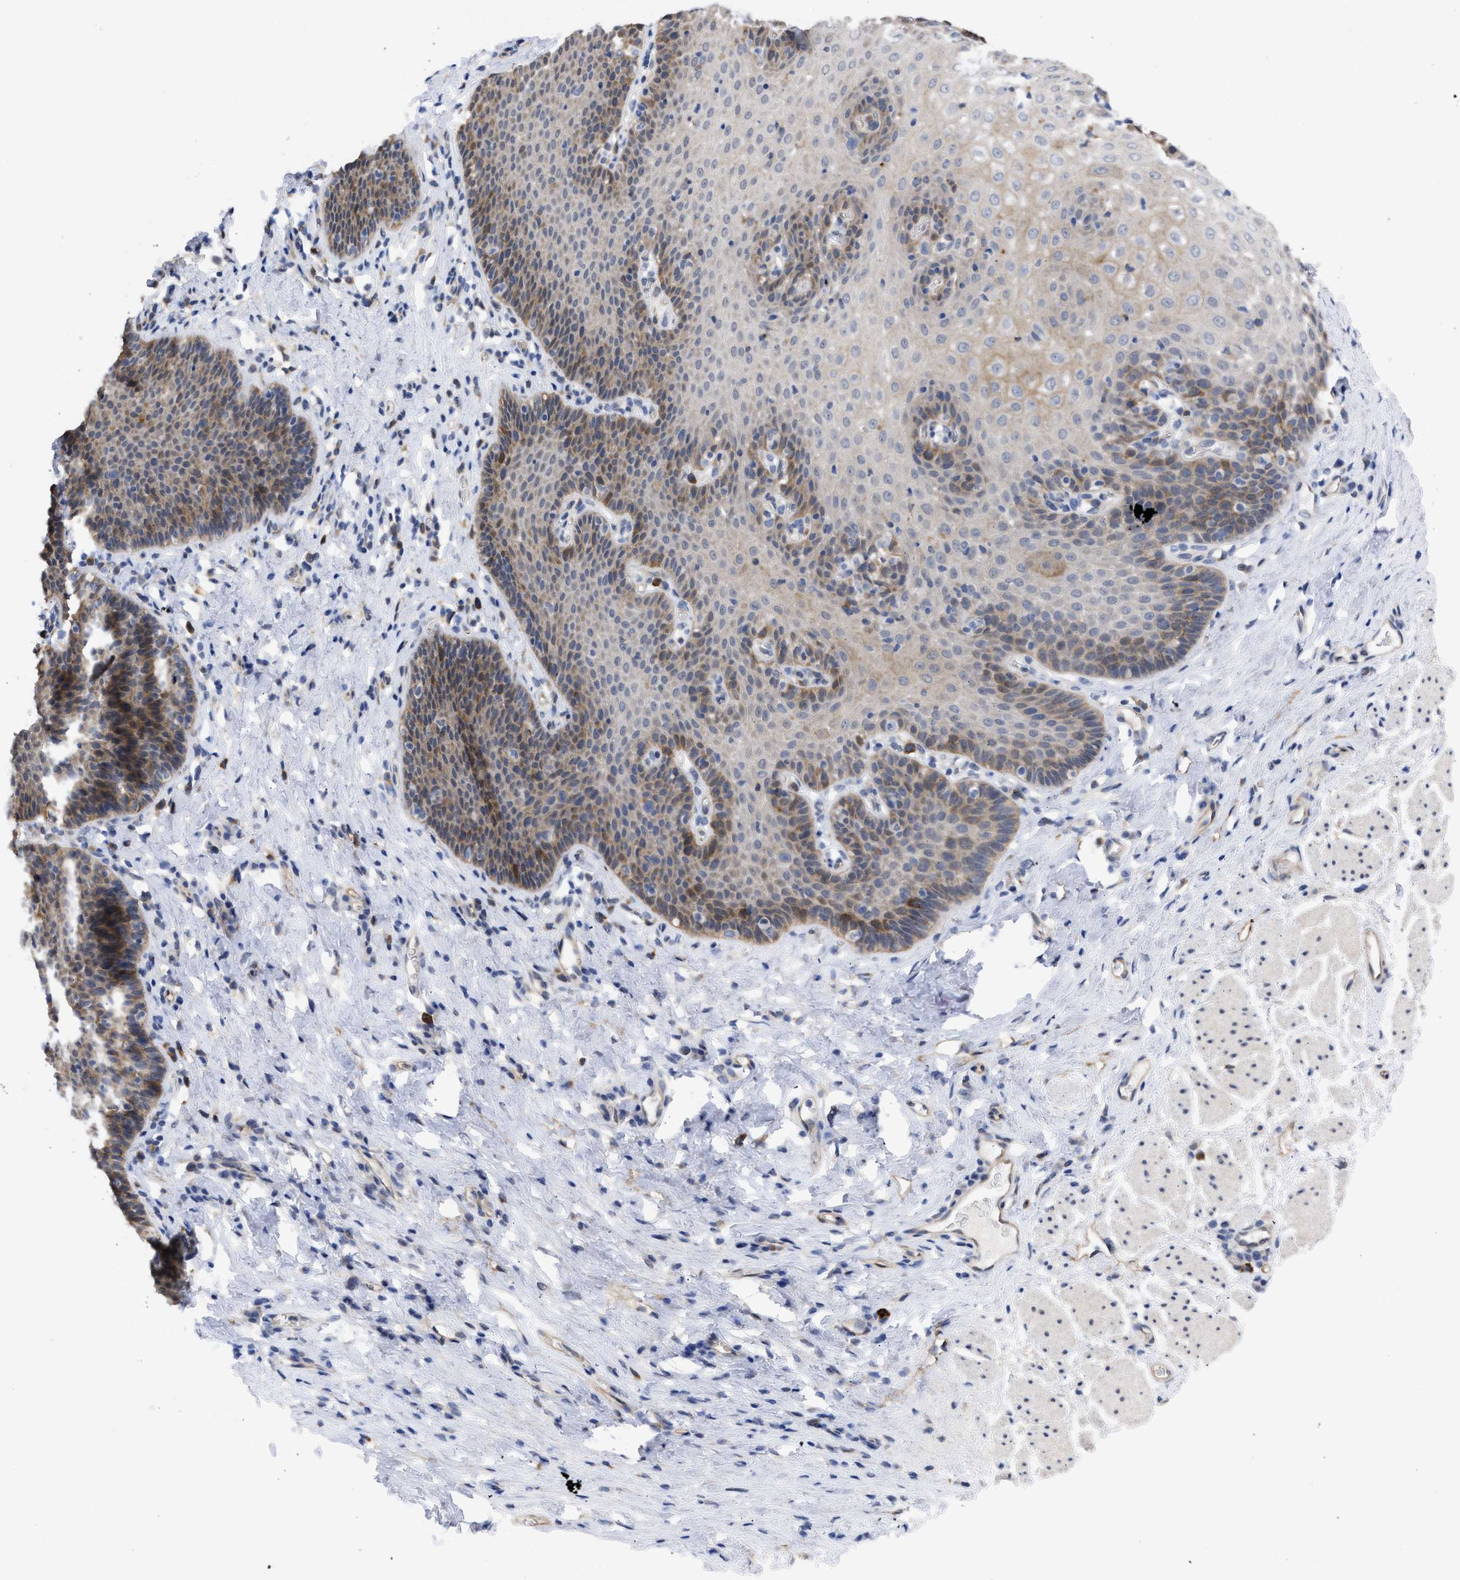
{"staining": {"intensity": "moderate", "quantity": "25%-75%", "location": "cytoplasmic/membranous"}, "tissue": "esophagus", "cell_type": "Squamous epithelial cells", "image_type": "normal", "snomed": [{"axis": "morphology", "description": "Normal tissue, NOS"}, {"axis": "topography", "description": "Esophagus"}], "caption": "Human esophagus stained for a protein (brown) demonstrates moderate cytoplasmic/membranous positive staining in approximately 25%-75% of squamous epithelial cells.", "gene": "THRA", "patient": {"sex": "female", "age": 61}}